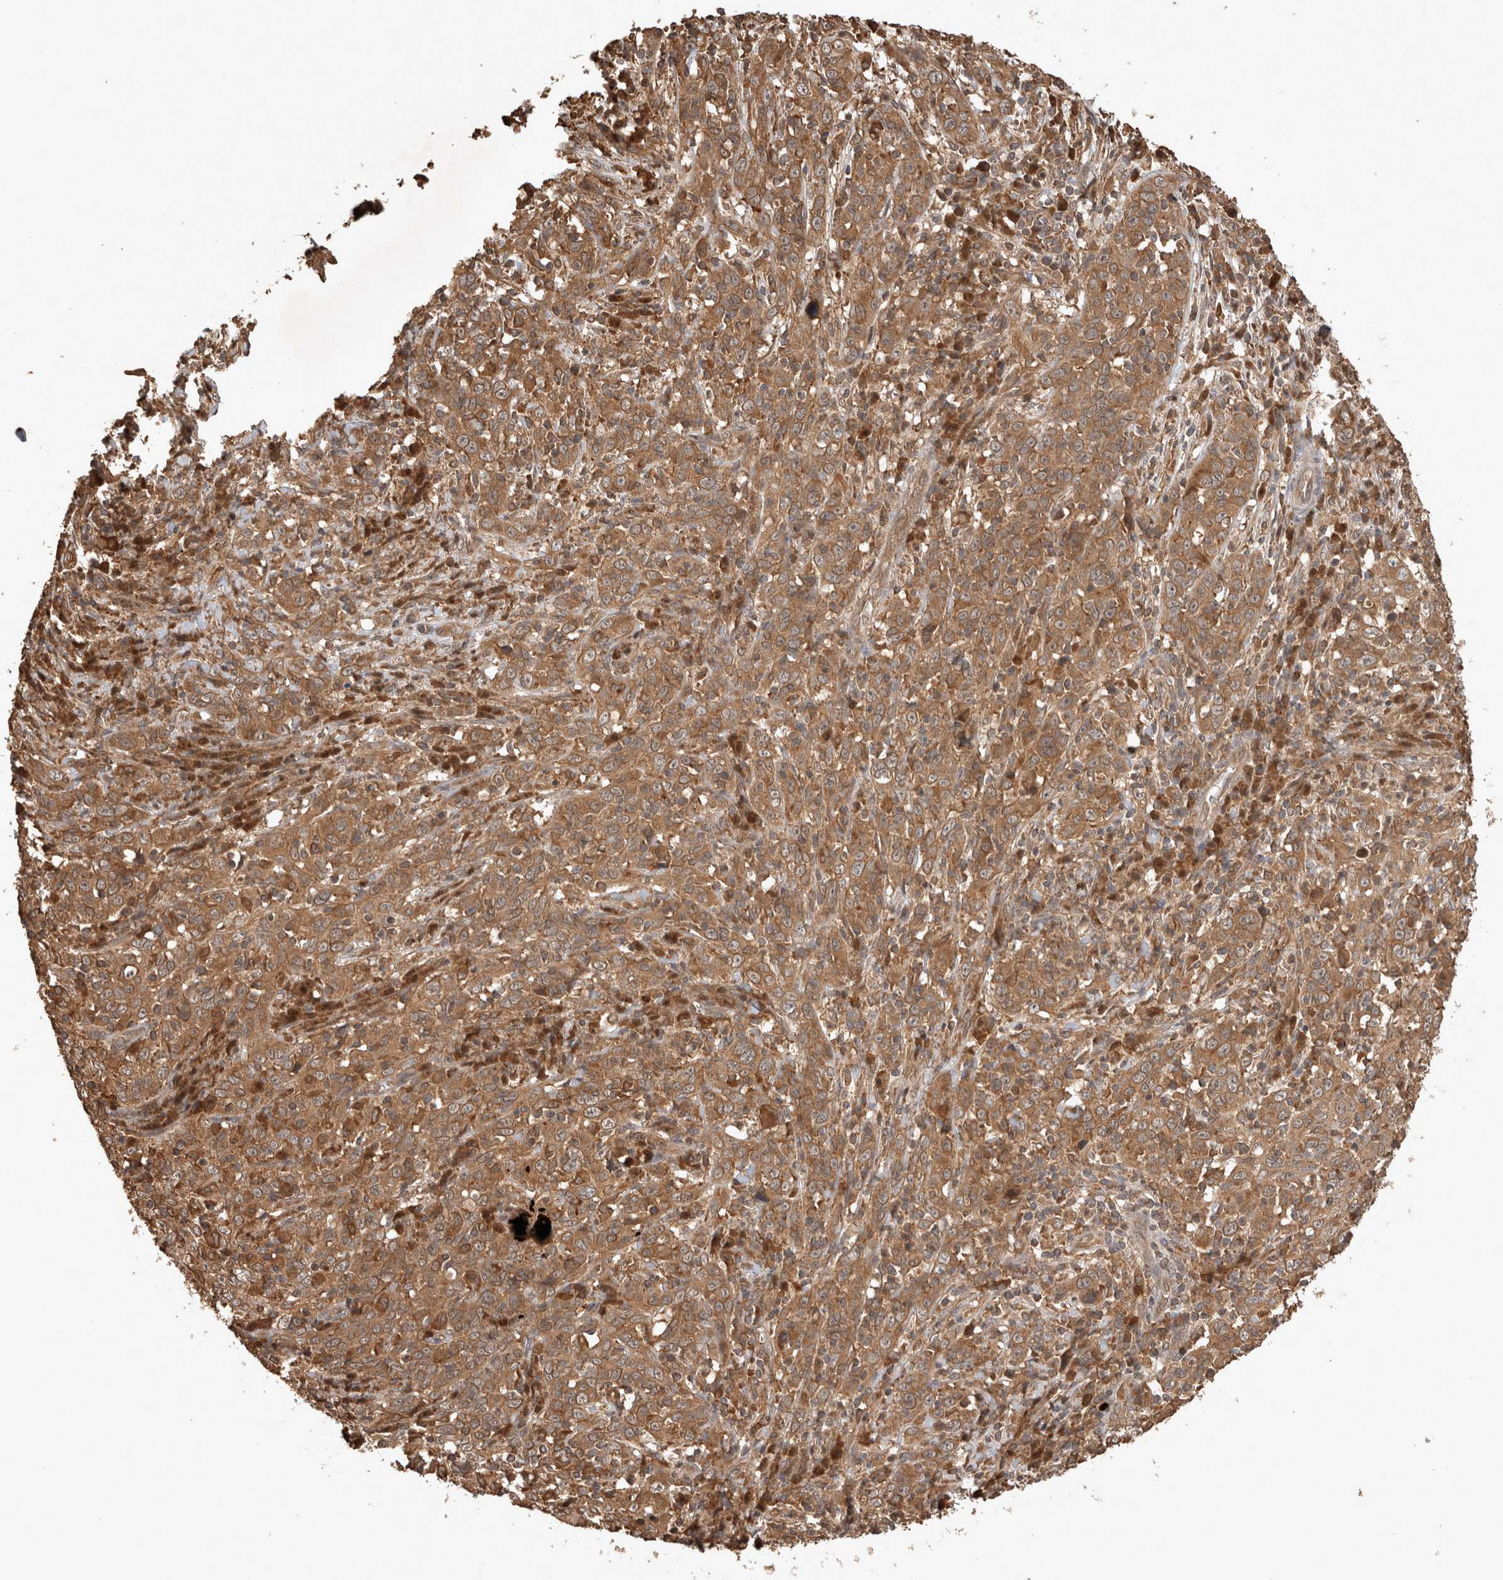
{"staining": {"intensity": "moderate", "quantity": ">75%", "location": "cytoplasmic/membranous"}, "tissue": "cervical cancer", "cell_type": "Tumor cells", "image_type": "cancer", "snomed": [{"axis": "morphology", "description": "Squamous cell carcinoma, NOS"}, {"axis": "topography", "description": "Cervix"}], "caption": "Immunohistochemistry staining of squamous cell carcinoma (cervical), which demonstrates medium levels of moderate cytoplasmic/membranous expression in about >75% of tumor cells indicating moderate cytoplasmic/membranous protein staining. The staining was performed using DAB (brown) for protein detection and nuclei were counterstained in hematoxylin (blue).", "gene": "OTUD7B", "patient": {"sex": "female", "age": 46}}